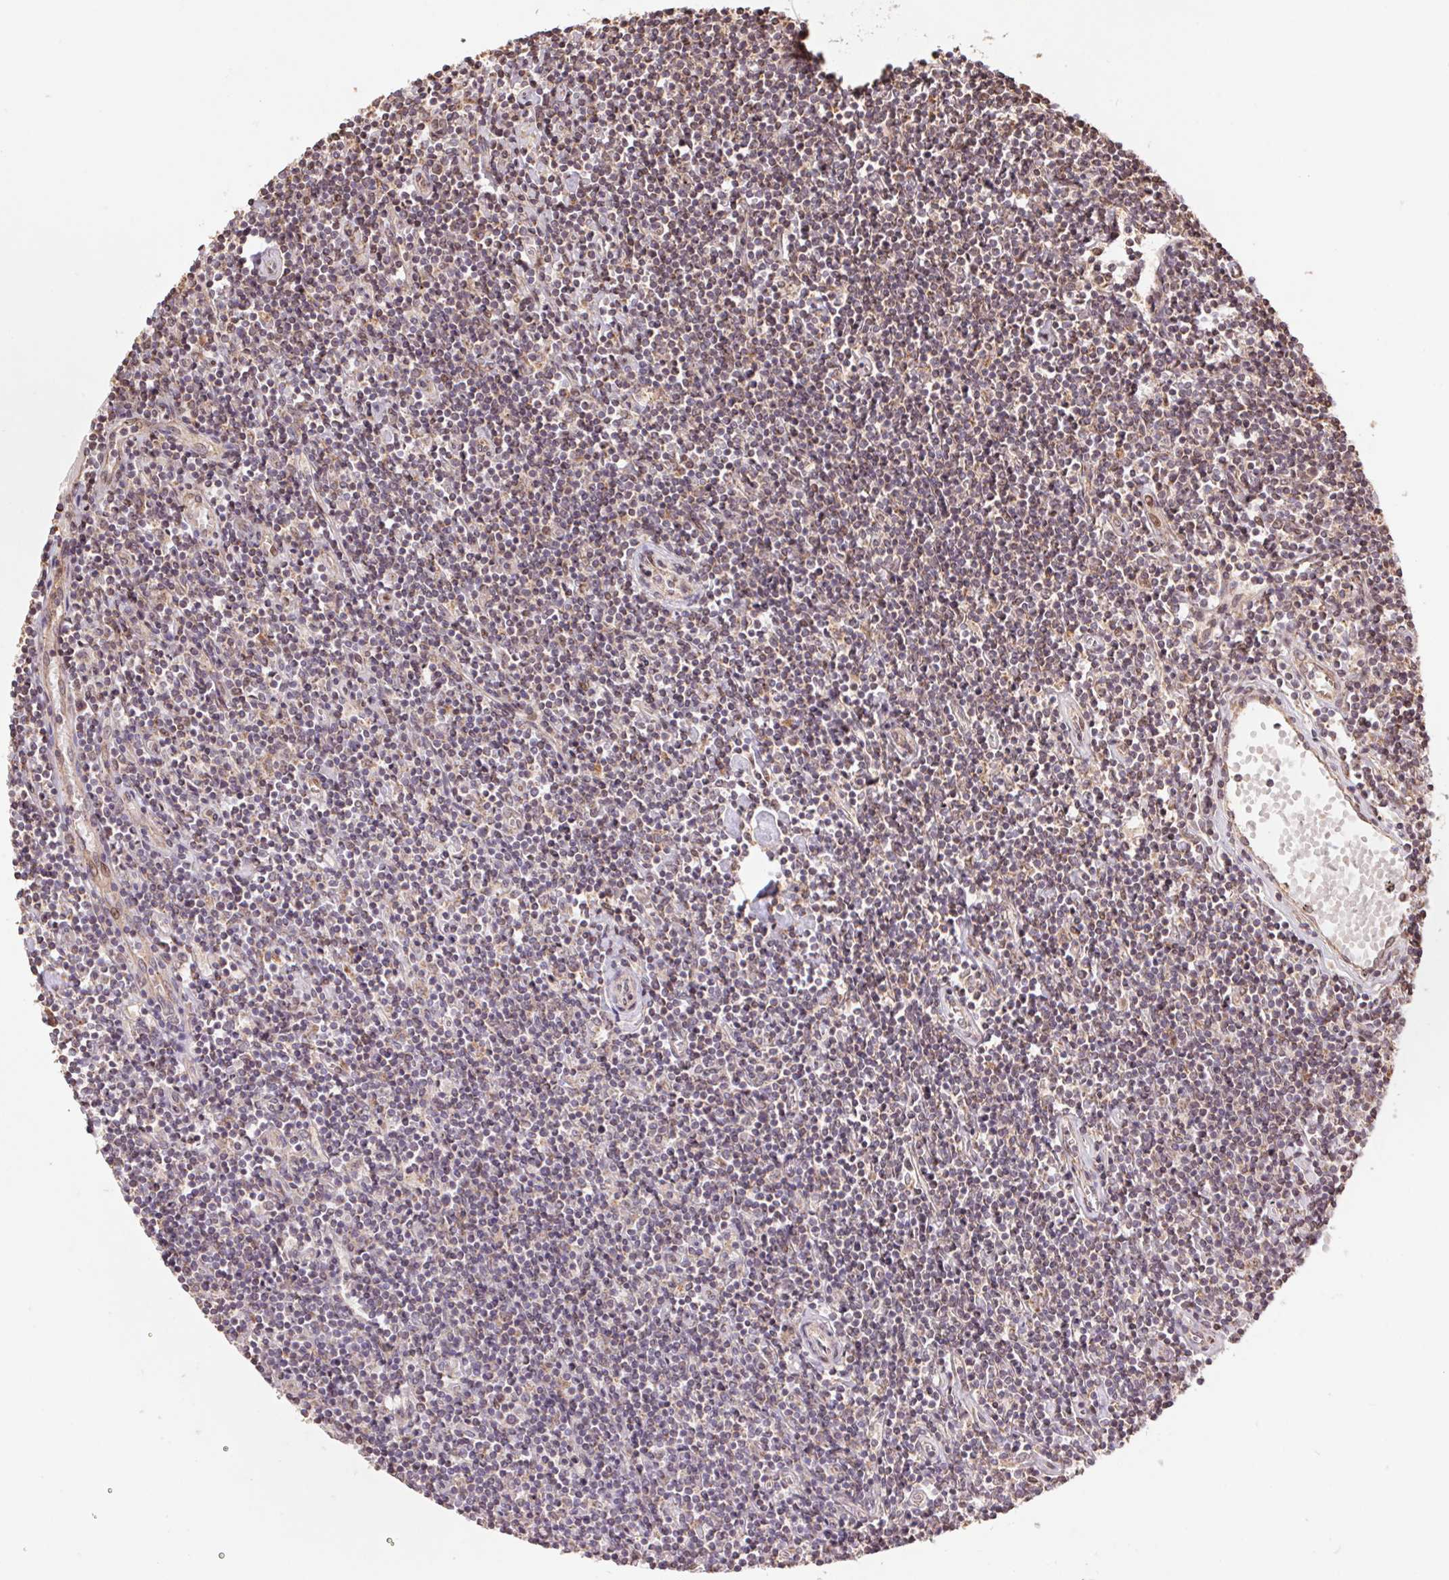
{"staining": {"intensity": "weak", "quantity": "<25%", "location": "cytoplasmic/membranous"}, "tissue": "lymphoma", "cell_type": "Tumor cells", "image_type": "cancer", "snomed": [{"axis": "morphology", "description": "Hodgkin's disease, NOS"}, {"axis": "topography", "description": "Lymph node"}], "caption": "There is no significant expression in tumor cells of lymphoma. The staining is performed using DAB (3,3'-diaminobenzidine) brown chromogen with nuclei counter-stained in using hematoxylin.", "gene": "PDHA1", "patient": {"sex": "male", "age": 40}}